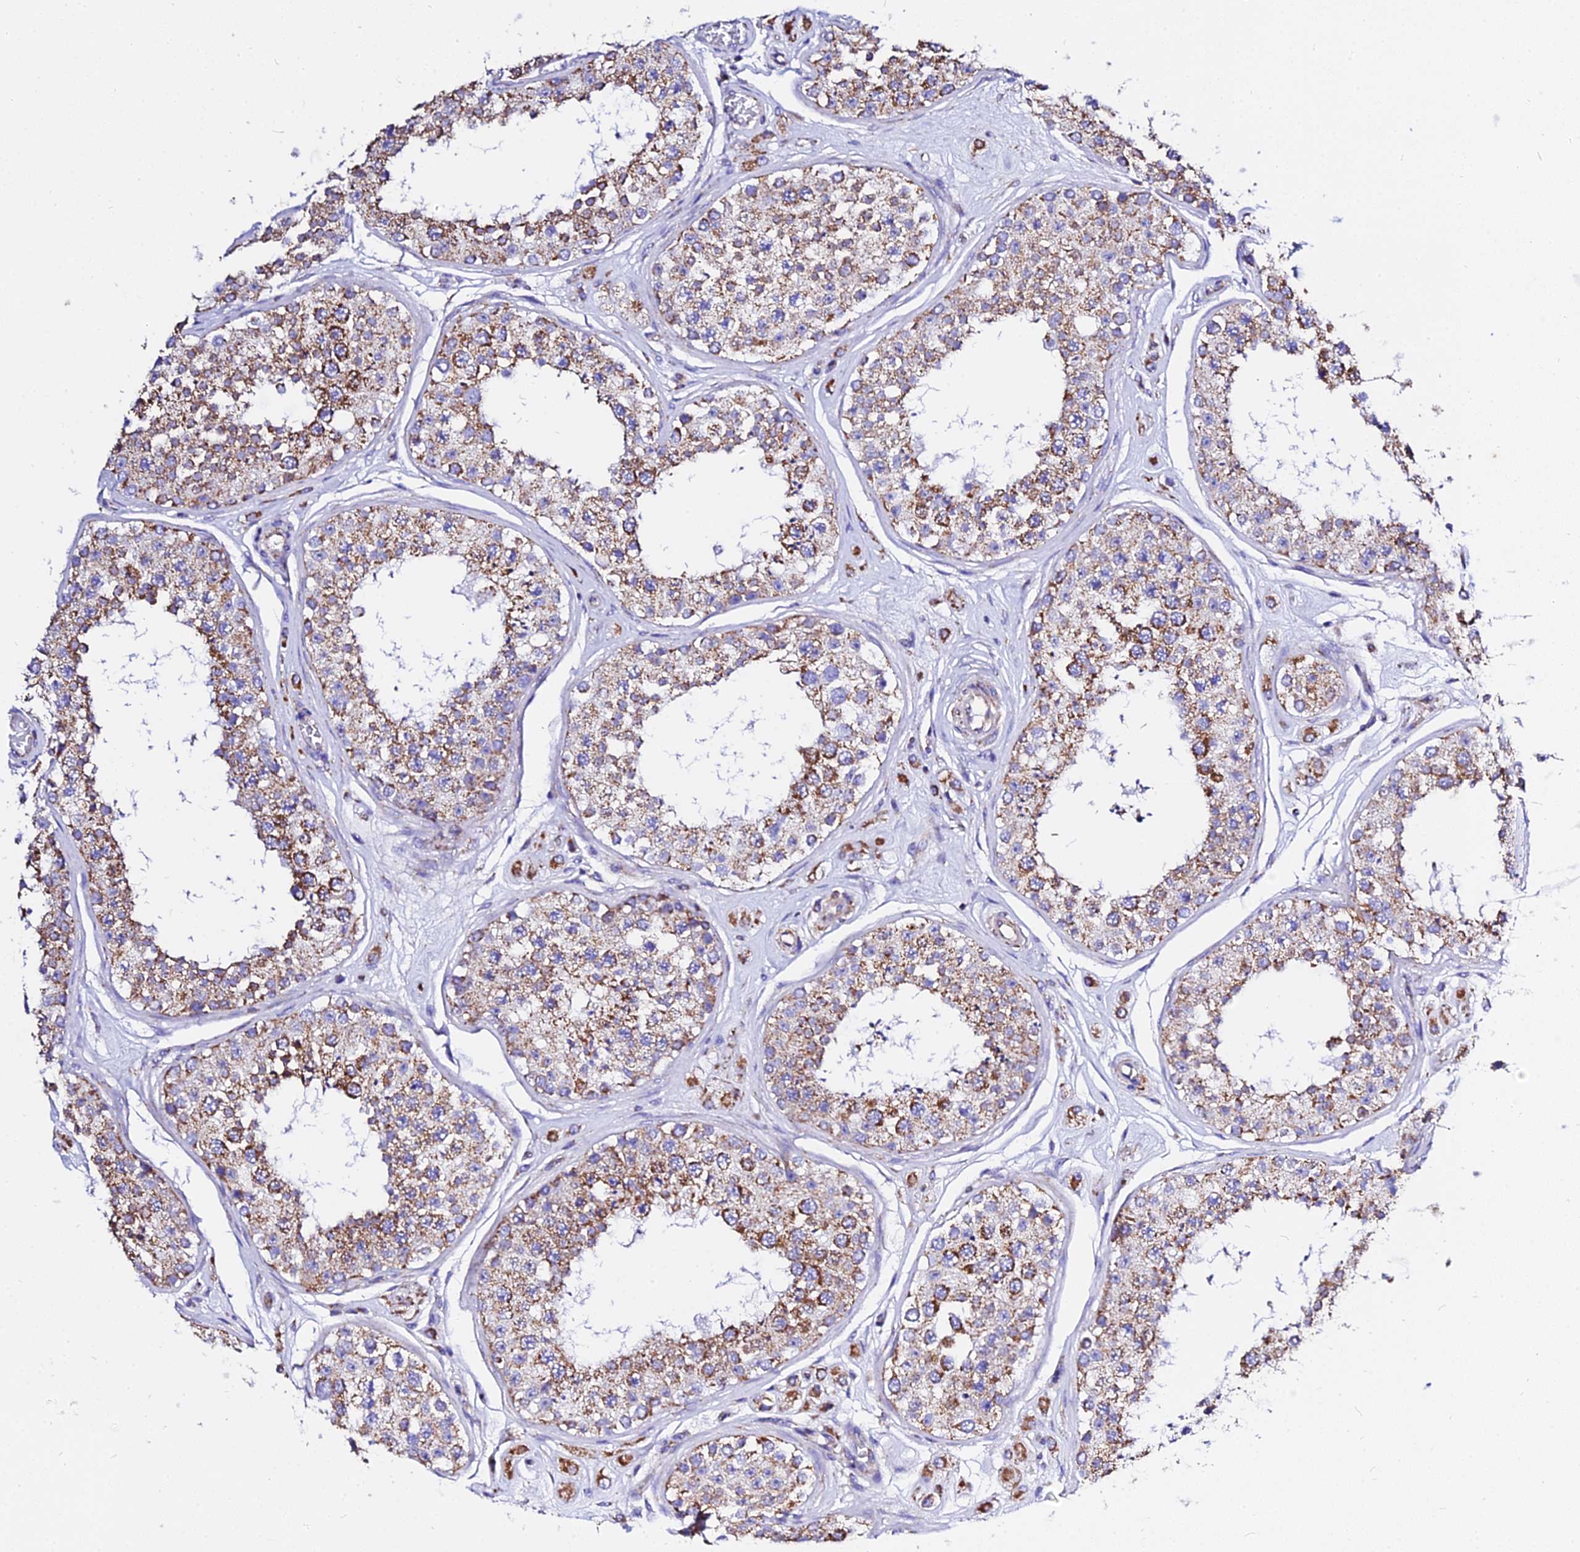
{"staining": {"intensity": "moderate", "quantity": ">75%", "location": "cytoplasmic/membranous"}, "tissue": "testis", "cell_type": "Cells in seminiferous ducts", "image_type": "normal", "snomed": [{"axis": "morphology", "description": "Normal tissue, NOS"}, {"axis": "topography", "description": "Testis"}], "caption": "The photomicrograph exhibits staining of unremarkable testis, revealing moderate cytoplasmic/membranous protein positivity (brown color) within cells in seminiferous ducts.", "gene": "ZNF573", "patient": {"sex": "male", "age": 25}}